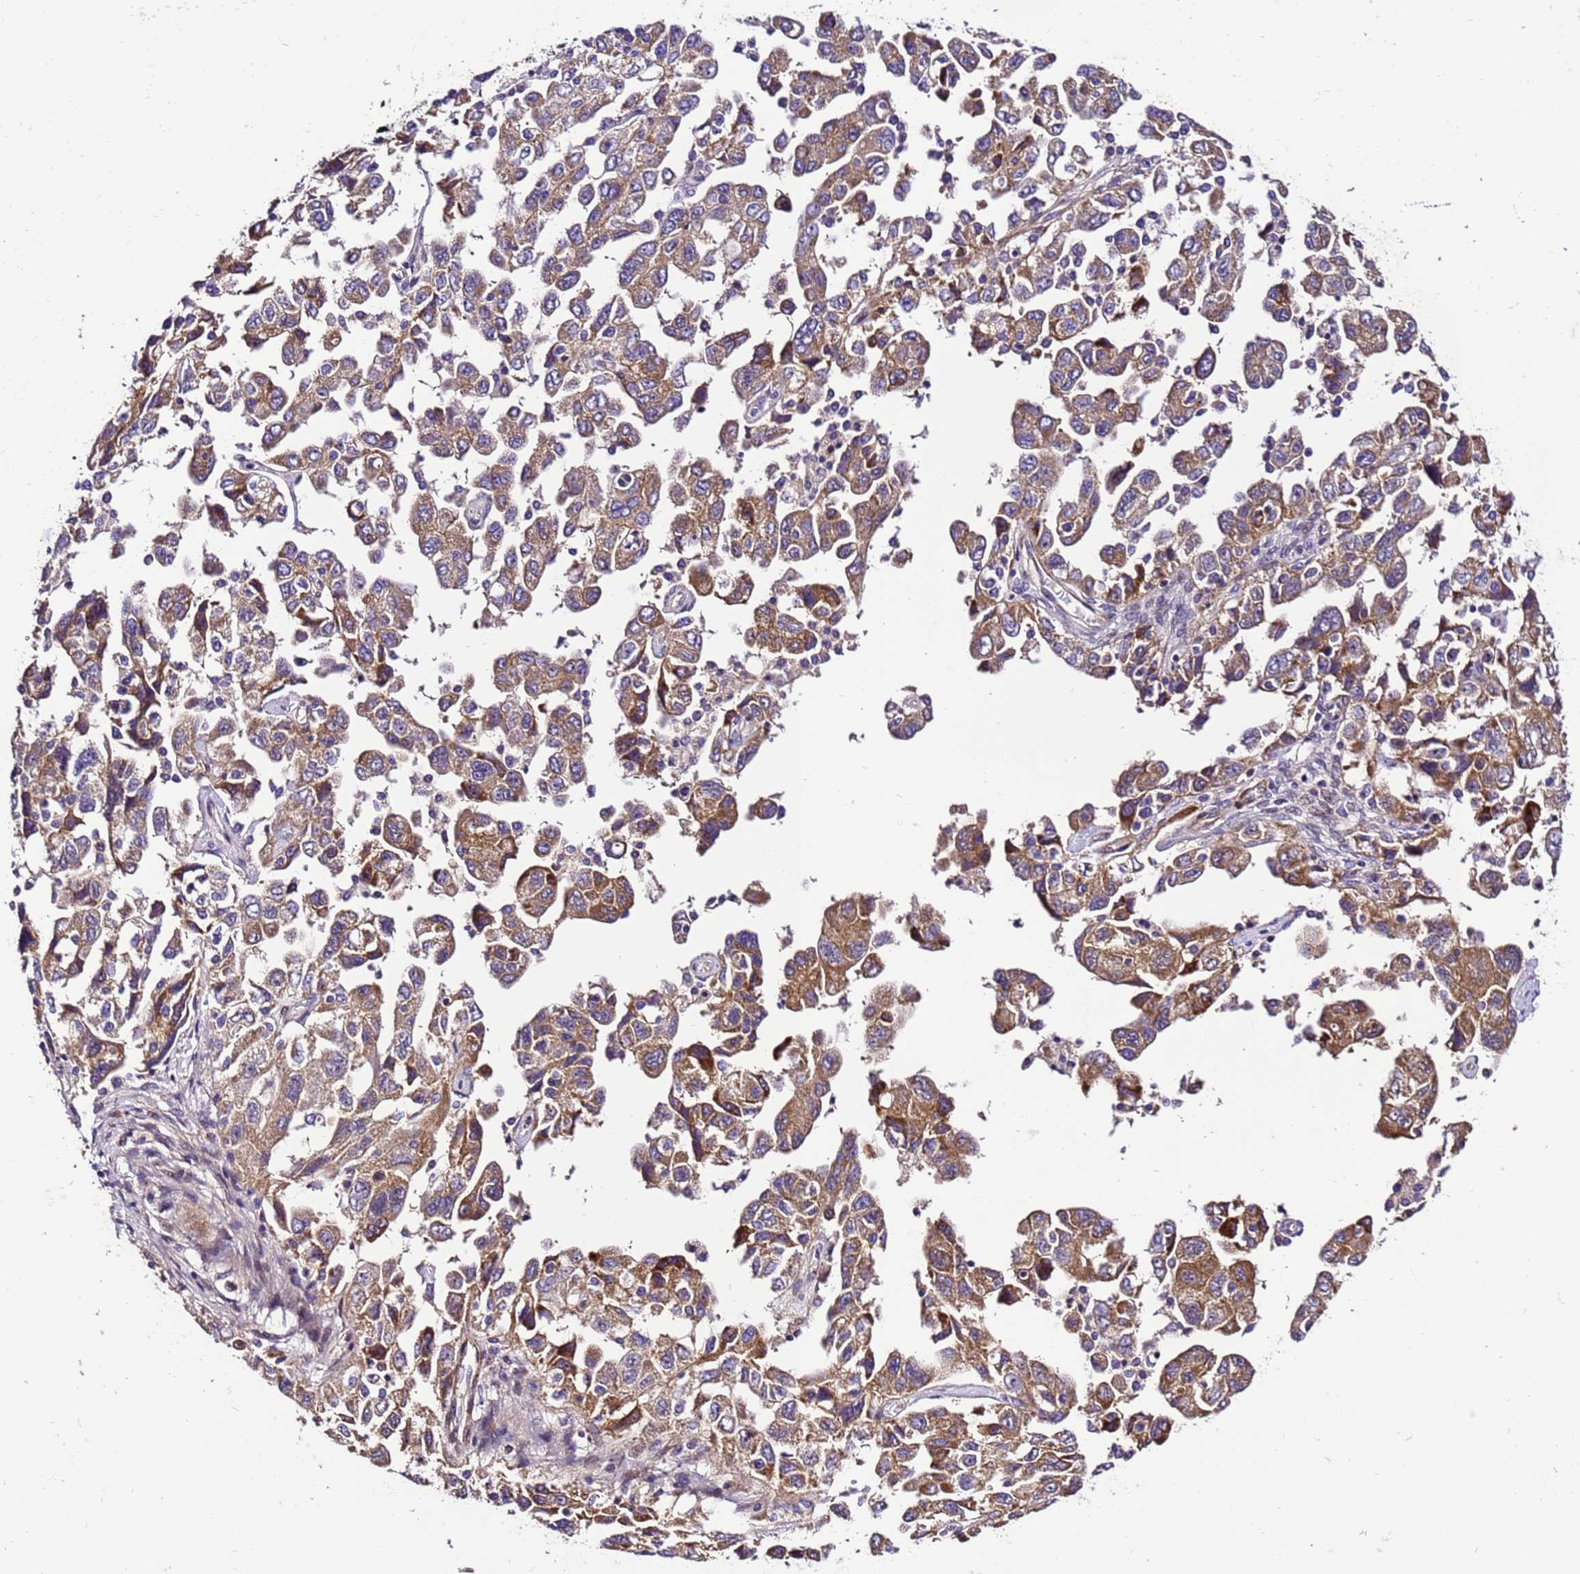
{"staining": {"intensity": "moderate", "quantity": ">75%", "location": "cytoplasmic/membranous"}, "tissue": "ovarian cancer", "cell_type": "Tumor cells", "image_type": "cancer", "snomed": [{"axis": "morphology", "description": "Carcinoma, NOS"}, {"axis": "morphology", "description": "Cystadenocarcinoma, serous, NOS"}, {"axis": "topography", "description": "Ovary"}], "caption": "Immunohistochemical staining of ovarian cancer (carcinoma) demonstrates medium levels of moderate cytoplasmic/membranous expression in approximately >75% of tumor cells.", "gene": "ZNF417", "patient": {"sex": "female", "age": 69}}